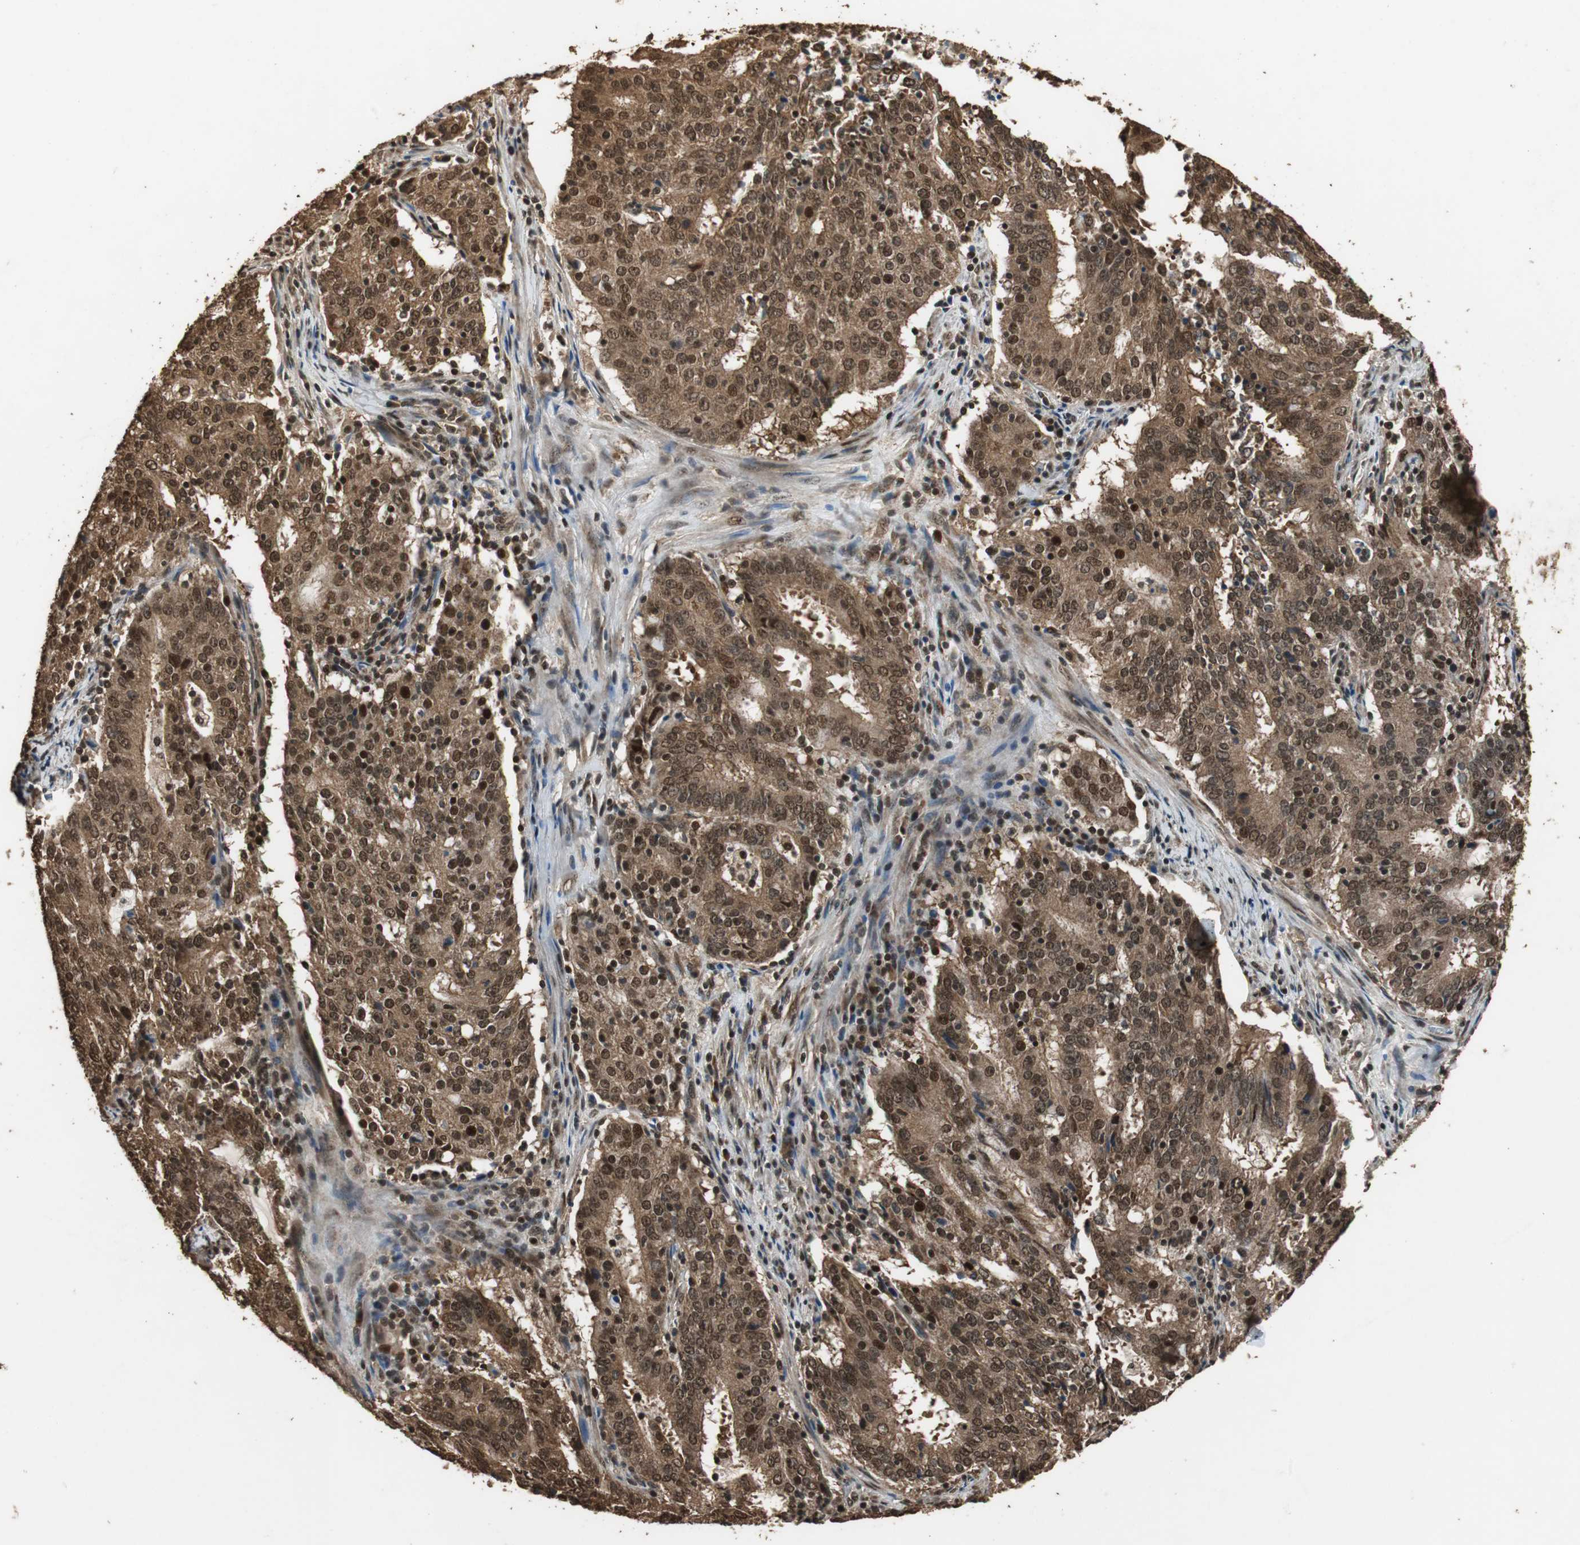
{"staining": {"intensity": "strong", "quantity": ">75%", "location": "cytoplasmic/membranous,nuclear"}, "tissue": "cervical cancer", "cell_type": "Tumor cells", "image_type": "cancer", "snomed": [{"axis": "morphology", "description": "Adenocarcinoma, NOS"}, {"axis": "topography", "description": "Cervix"}], "caption": "Immunohistochemistry of human cervical adenocarcinoma shows high levels of strong cytoplasmic/membranous and nuclear staining in approximately >75% of tumor cells.", "gene": "ZNF18", "patient": {"sex": "female", "age": 44}}